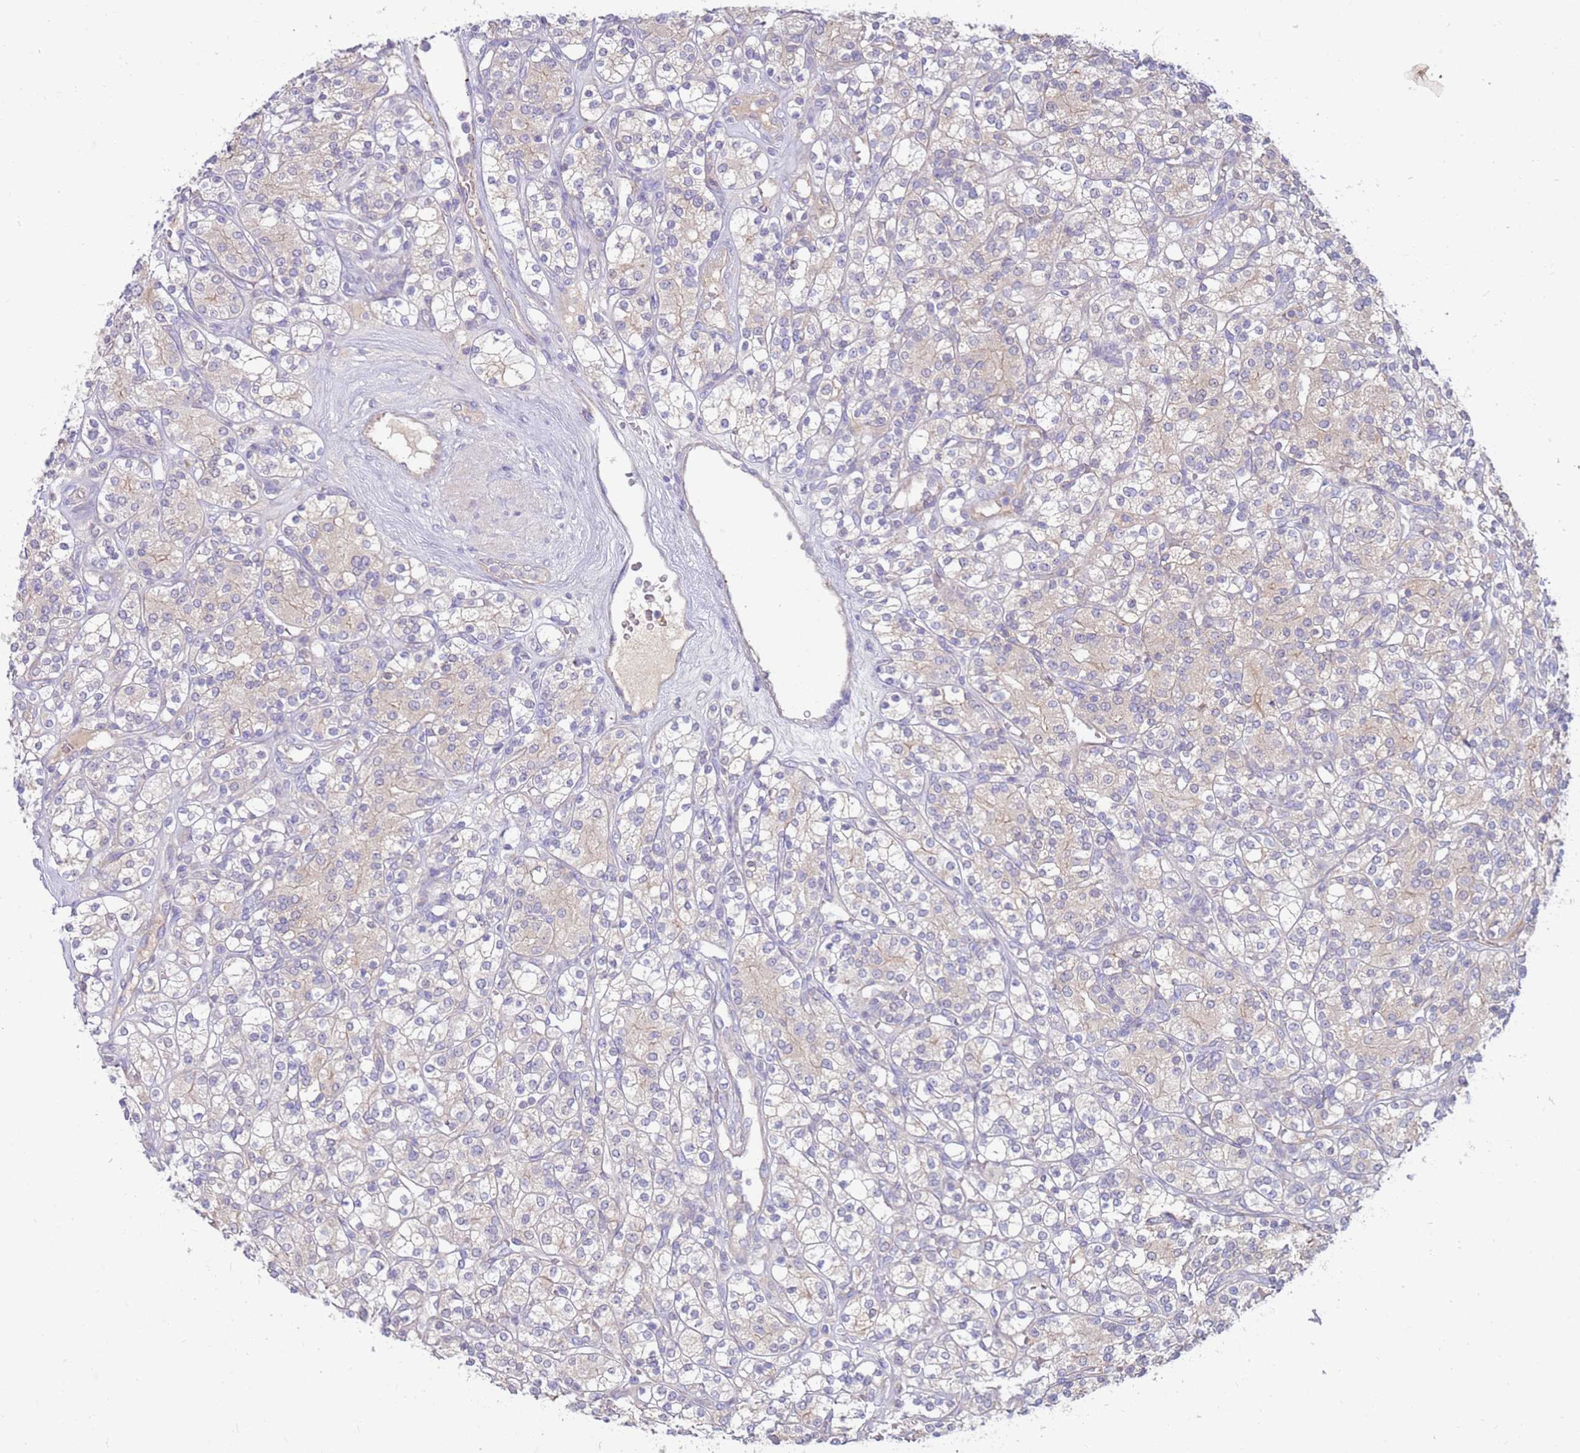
{"staining": {"intensity": "negative", "quantity": "none", "location": "none"}, "tissue": "renal cancer", "cell_type": "Tumor cells", "image_type": "cancer", "snomed": [{"axis": "morphology", "description": "Adenocarcinoma, NOS"}, {"axis": "topography", "description": "Kidney"}], "caption": "DAB (3,3'-diaminobenzidine) immunohistochemical staining of human renal cancer shows no significant positivity in tumor cells.", "gene": "SLC44A4", "patient": {"sex": "male", "age": 77}}